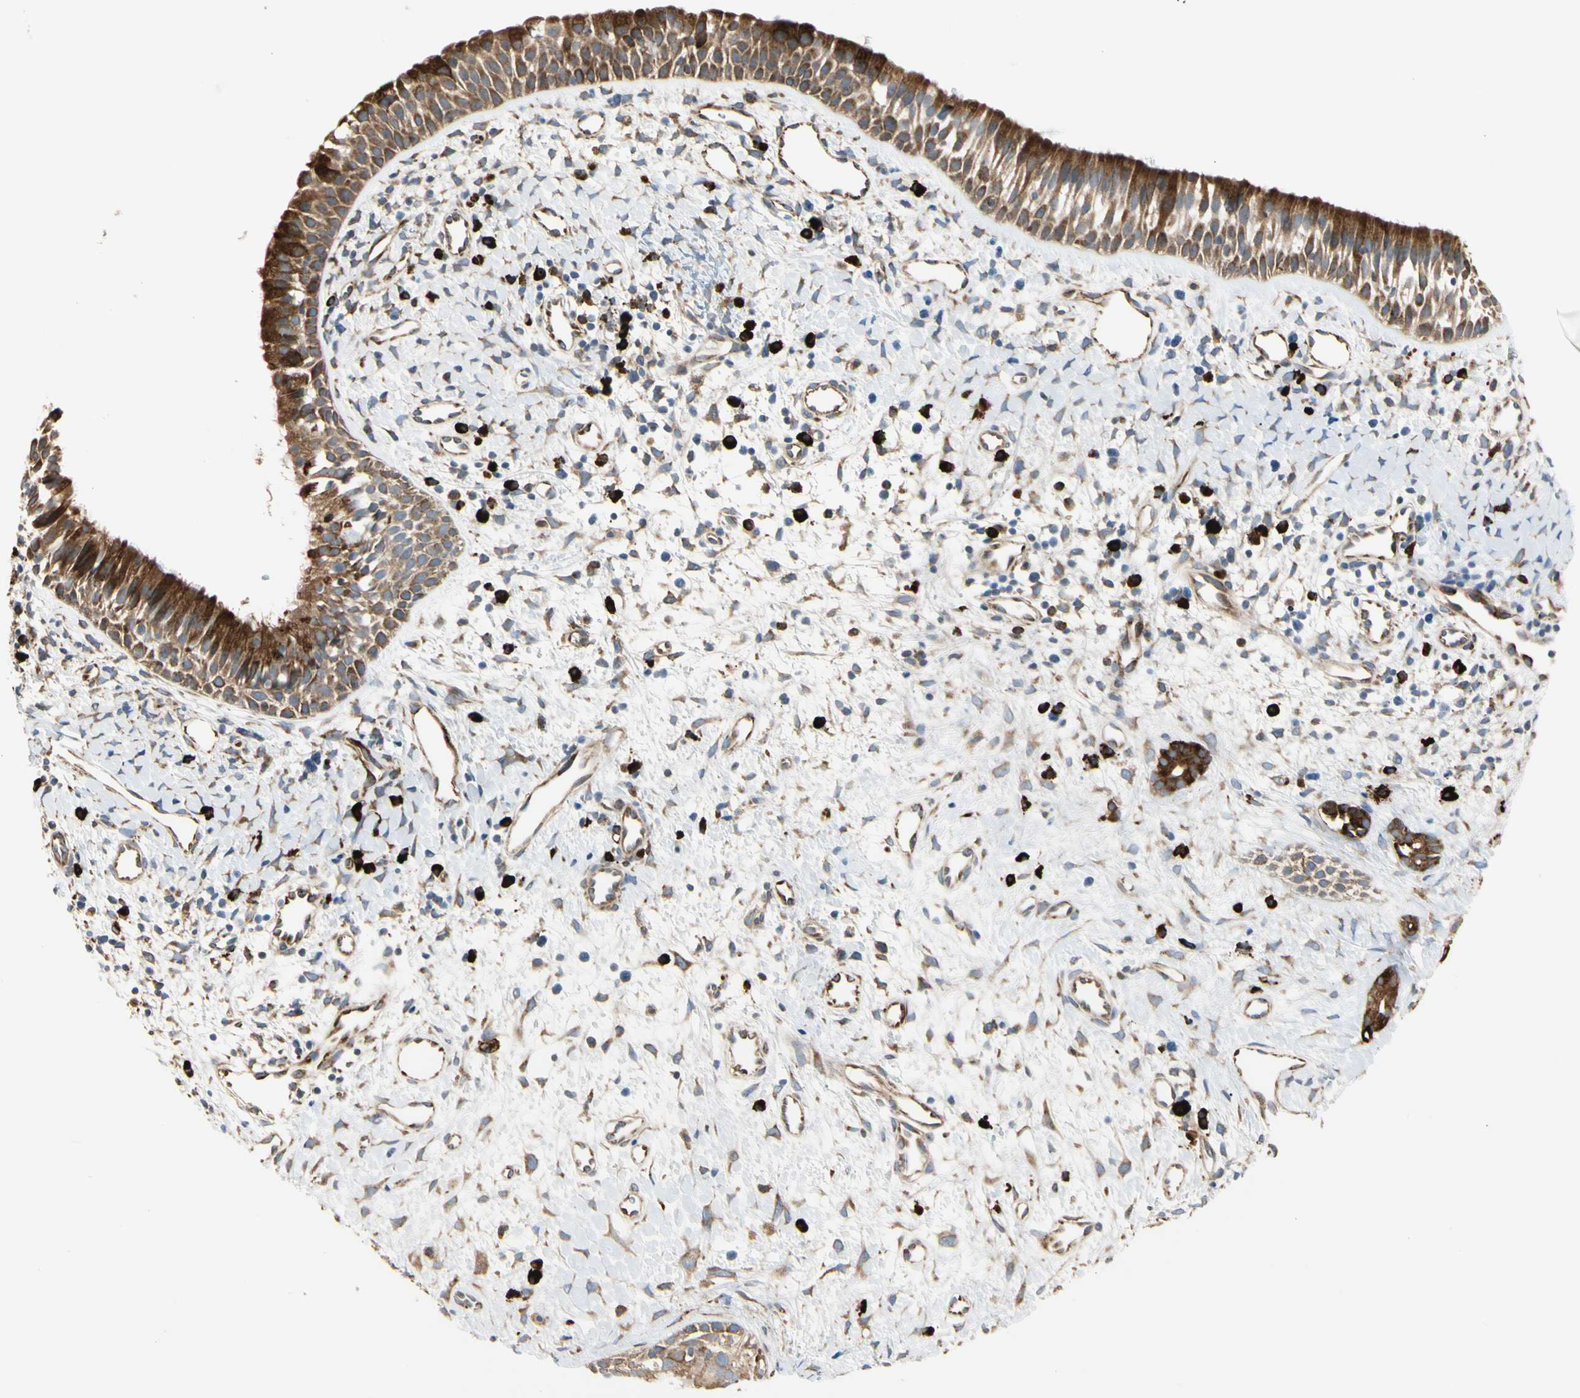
{"staining": {"intensity": "strong", "quantity": ">75%", "location": "cytoplasmic/membranous"}, "tissue": "nasopharynx", "cell_type": "Respiratory epithelial cells", "image_type": "normal", "snomed": [{"axis": "morphology", "description": "Normal tissue, NOS"}, {"axis": "topography", "description": "Nasopharynx"}], "caption": "A histopathology image showing strong cytoplasmic/membranous positivity in about >75% of respiratory epithelial cells in unremarkable nasopharynx, as visualized by brown immunohistochemical staining.", "gene": "HSP90B1", "patient": {"sex": "male", "age": 22}}